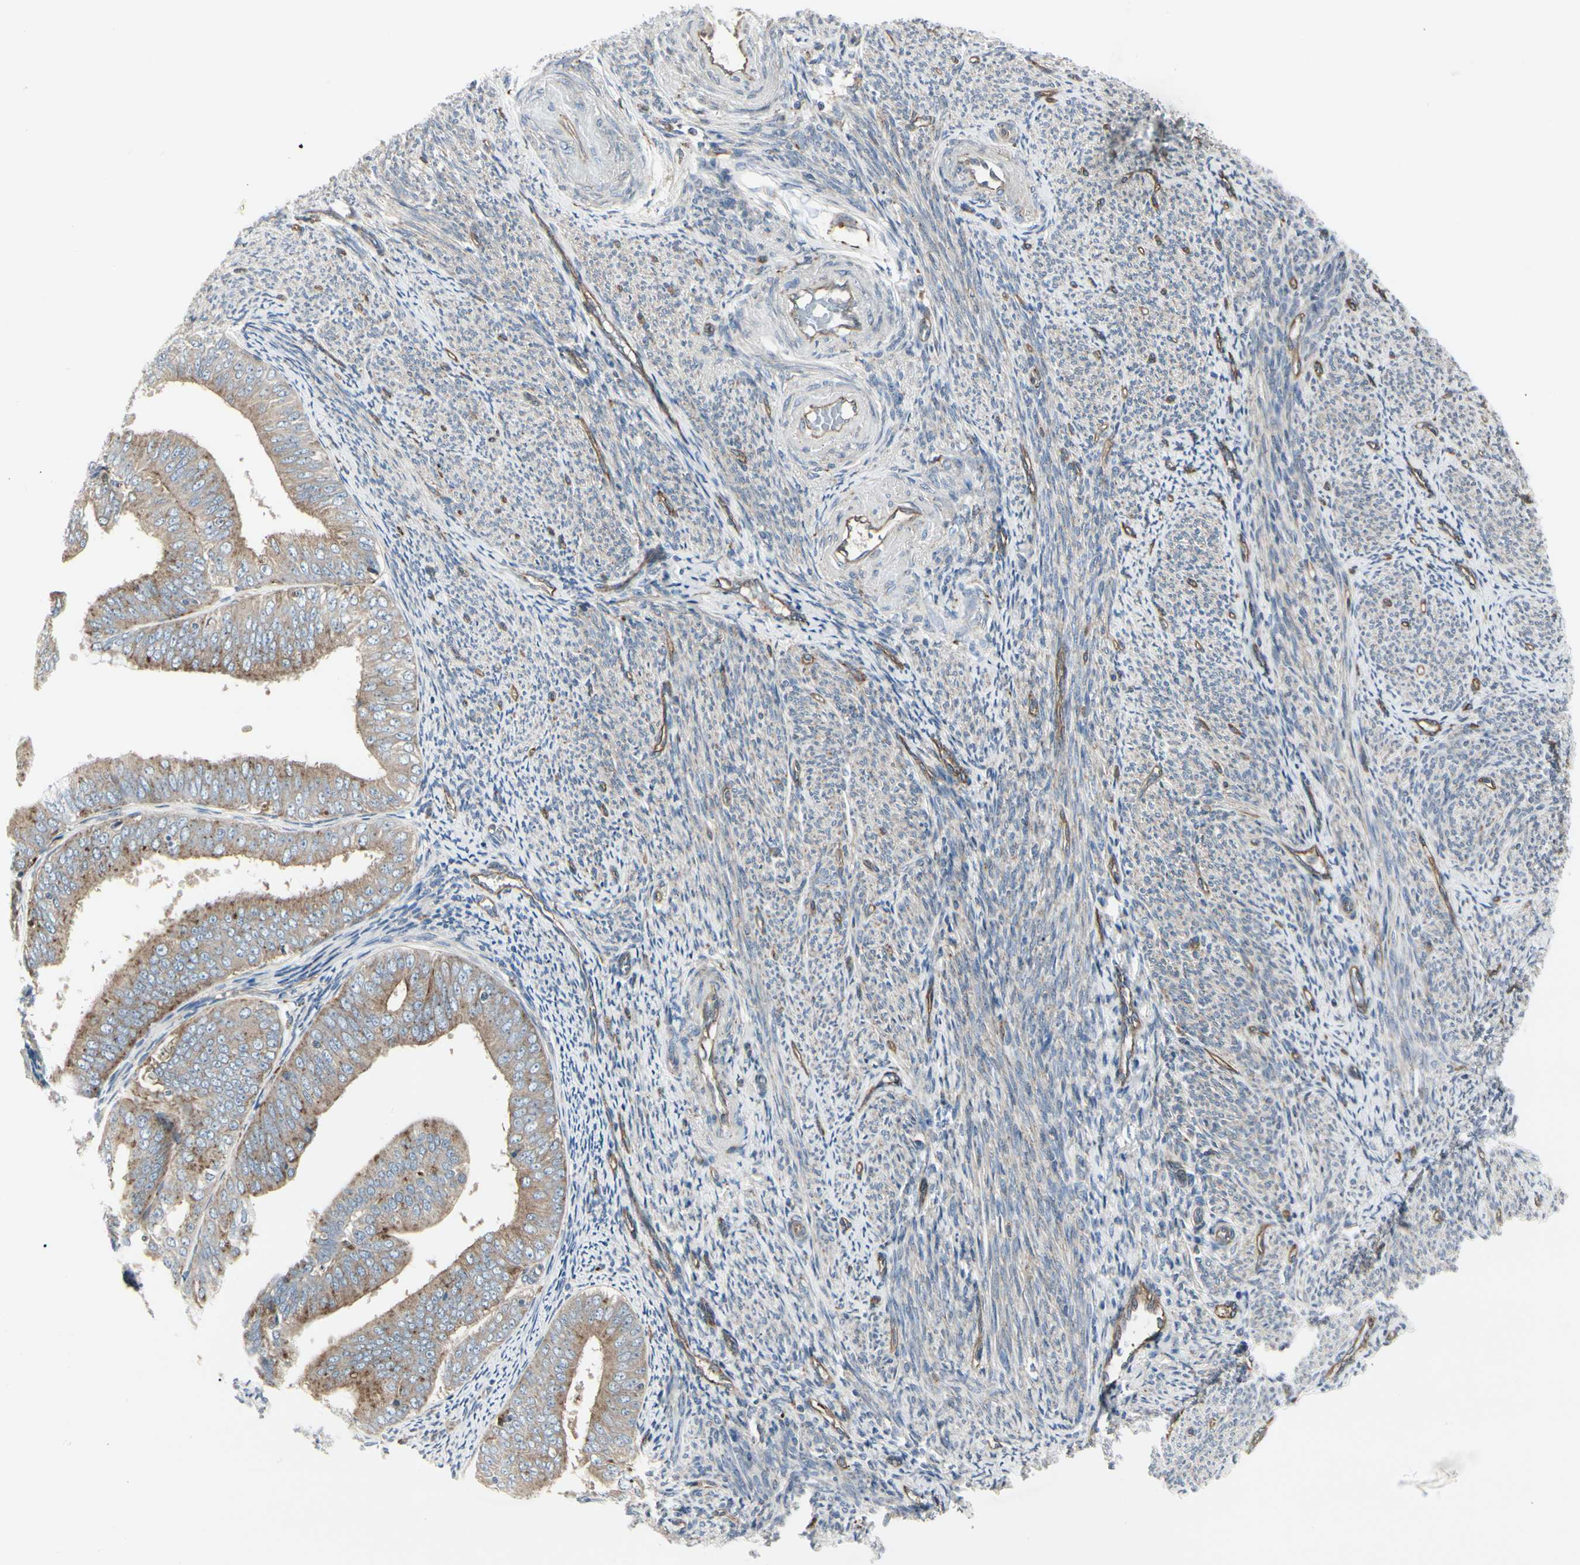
{"staining": {"intensity": "moderate", "quantity": ">75%", "location": "cytoplasmic/membranous"}, "tissue": "endometrial cancer", "cell_type": "Tumor cells", "image_type": "cancer", "snomed": [{"axis": "morphology", "description": "Adenocarcinoma, NOS"}, {"axis": "topography", "description": "Endometrium"}], "caption": "The histopathology image exhibits staining of endometrial cancer, revealing moderate cytoplasmic/membranous protein expression (brown color) within tumor cells. (Stains: DAB (3,3'-diaminobenzidine) in brown, nuclei in blue, Microscopy: brightfield microscopy at high magnification).", "gene": "ATP6V1B2", "patient": {"sex": "female", "age": 63}}